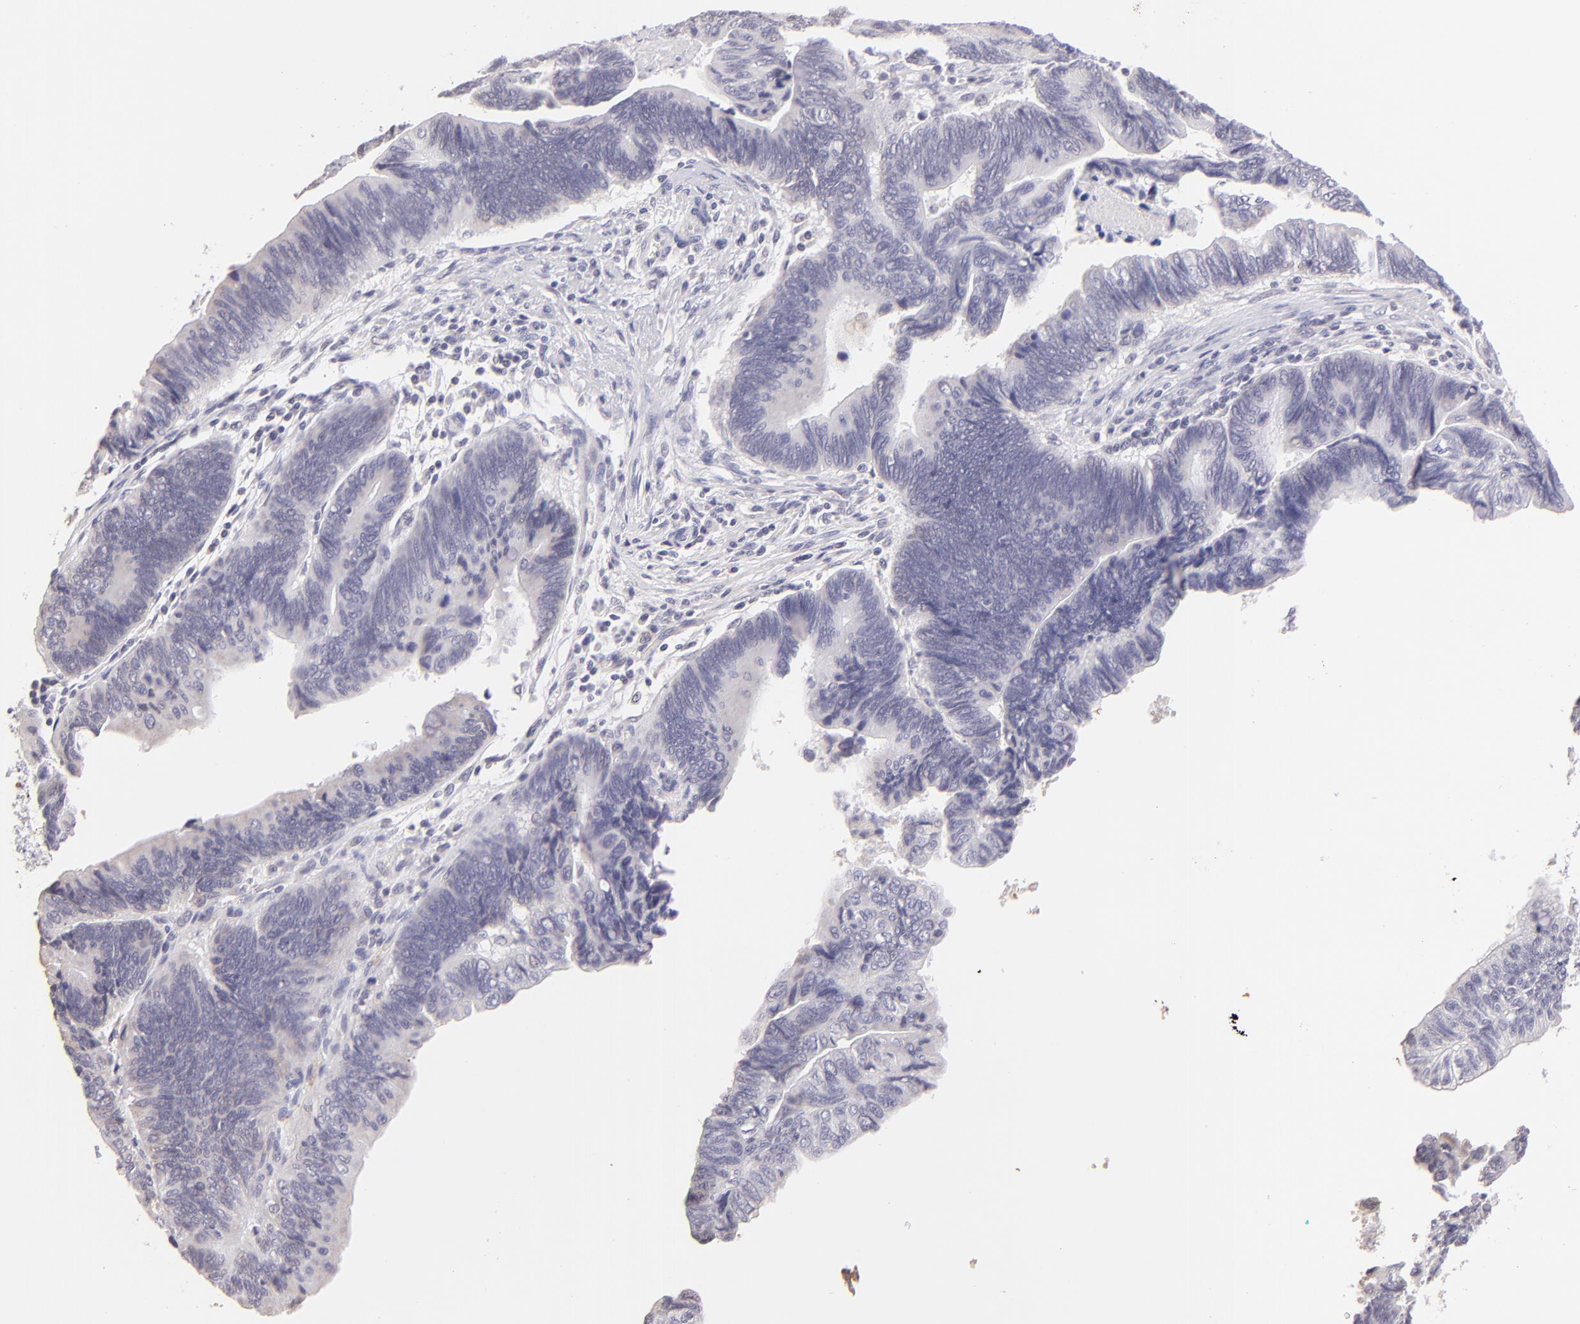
{"staining": {"intensity": "negative", "quantity": "none", "location": "none"}, "tissue": "pancreatic cancer", "cell_type": "Tumor cells", "image_type": "cancer", "snomed": [{"axis": "morphology", "description": "Adenocarcinoma, NOS"}, {"axis": "topography", "description": "Pancreas"}], "caption": "Tumor cells are negative for brown protein staining in adenocarcinoma (pancreatic).", "gene": "MAGEA1", "patient": {"sex": "female", "age": 70}}